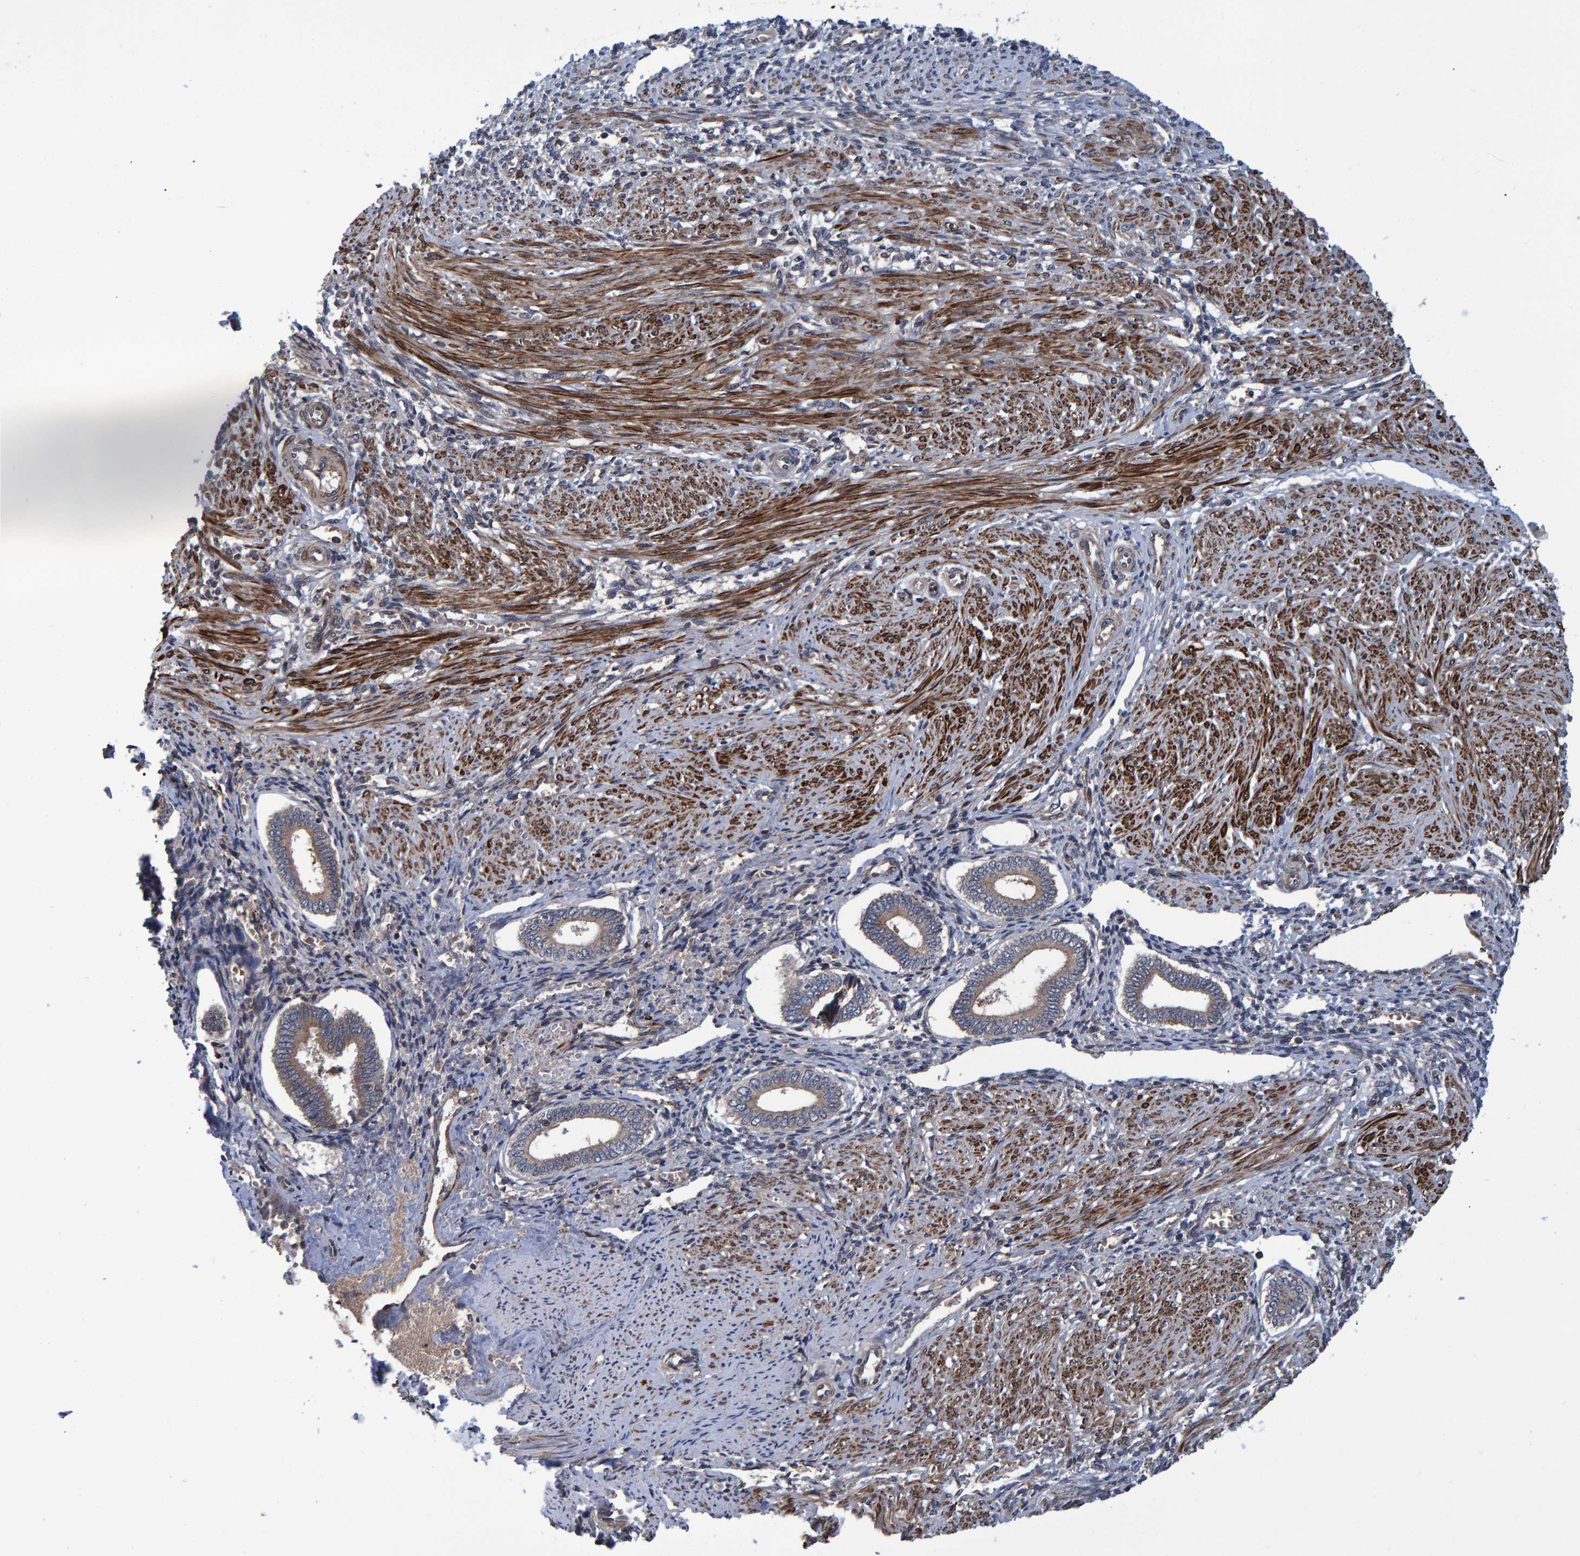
{"staining": {"intensity": "weak", "quantity": "<25%", "location": "cytoplasmic/membranous"}, "tissue": "endometrium", "cell_type": "Cells in endometrial stroma", "image_type": "normal", "snomed": [{"axis": "morphology", "description": "Normal tissue, NOS"}, {"axis": "topography", "description": "Endometrium"}], "caption": "DAB immunohistochemical staining of normal human endometrium shows no significant expression in cells in endometrial stroma.", "gene": "ATP6V1H", "patient": {"sex": "female", "age": 42}}